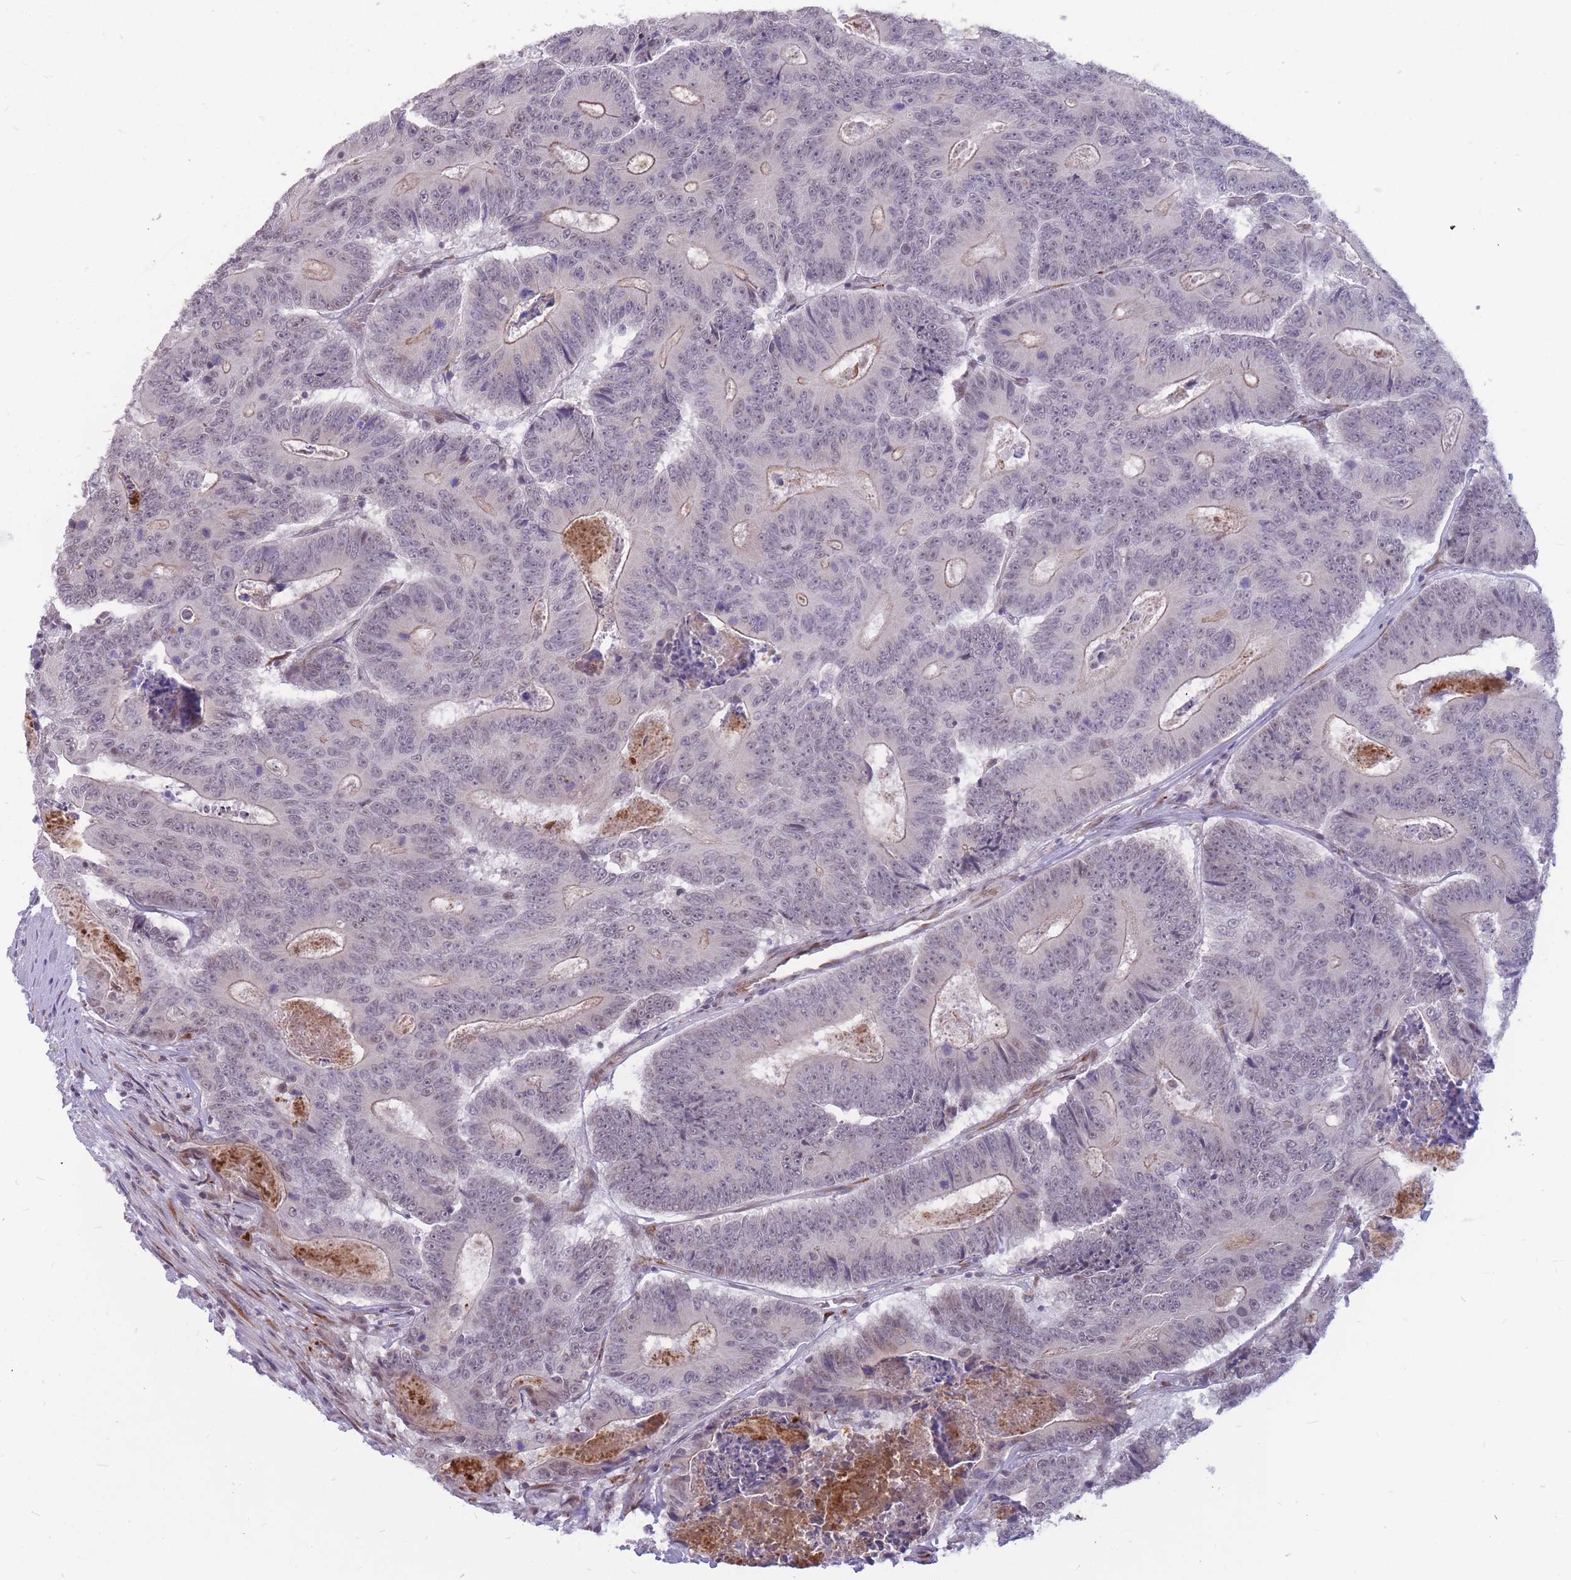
{"staining": {"intensity": "negative", "quantity": "none", "location": "none"}, "tissue": "colorectal cancer", "cell_type": "Tumor cells", "image_type": "cancer", "snomed": [{"axis": "morphology", "description": "Adenocarcinoma, NOS"}, {"axis": "topography", "description": "Colon"}], "caption": "Immunohistochemistry image of neoplastic tissue: adenocarcinoma (colorectal) stained with DAB (3,3'-diaminobenzidine) reveals no significant protein expression in tumor cells.", "gene": "ADD2", "patient": {"sex": "male", "age": 83}}